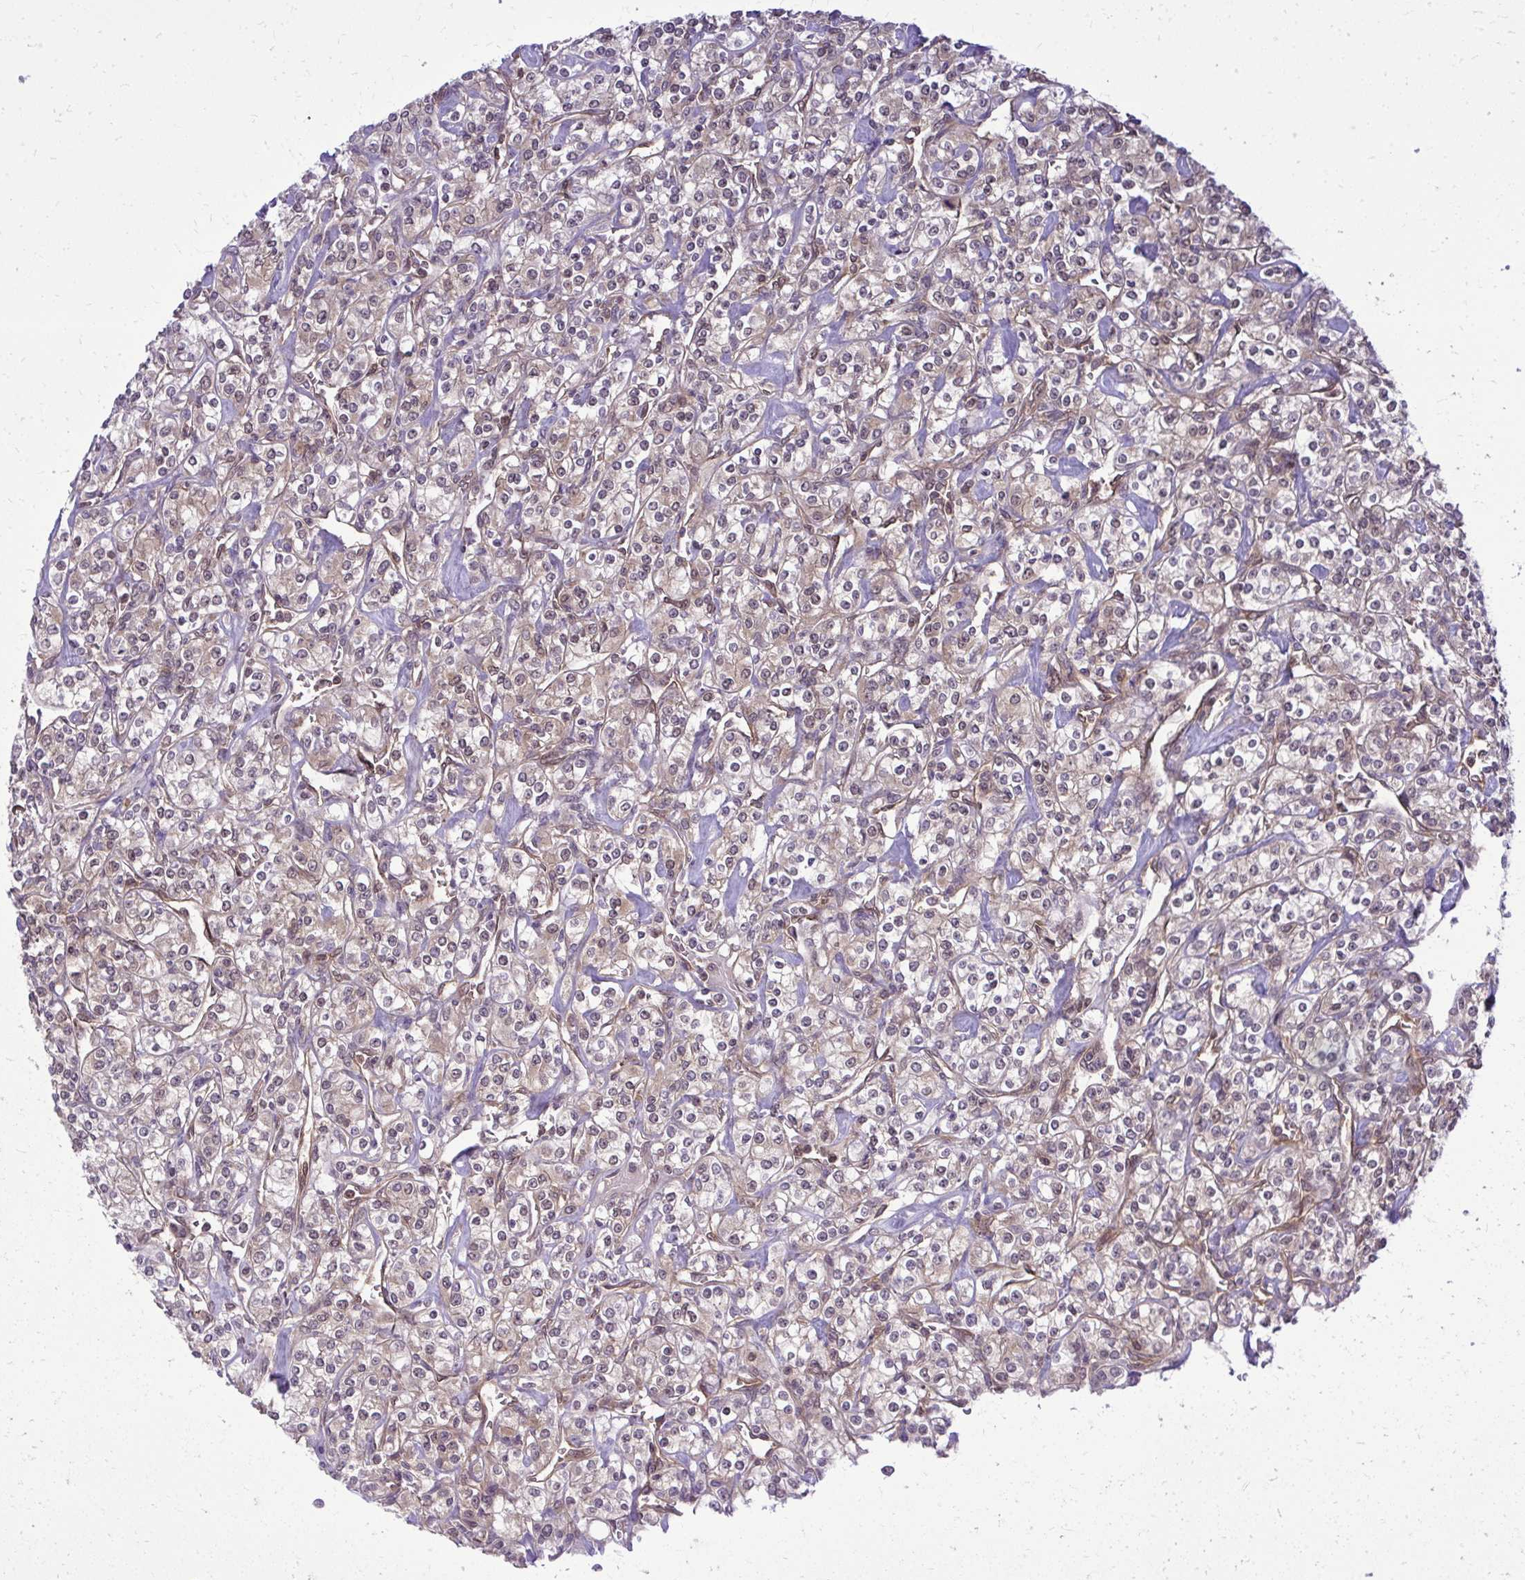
{"staining": {"intensity": "weak", "quantity": "25%-75%", "location": "cytoplasmic/membranous"}, "tissue": "renal cancer", "cell_type": "Tumor cells", "image_type": "cancer", "snomed": [{"axis": "morphology", "description": "Adenocarcinoma, NOS"}, {"axis": "topography", "description": "Kidney"}], "caption": "The histopathology image reveals a brown stain indicating the presence of a protein in the cytoplasmic/membranous of tumor cells in renal cancer. (DAB (3,3'-diaminobenzidine) = brown stain, brightfield microscopy at high magnification).", "gene": "PPP5C", "patient": {"sex": "male", "age": 77}}